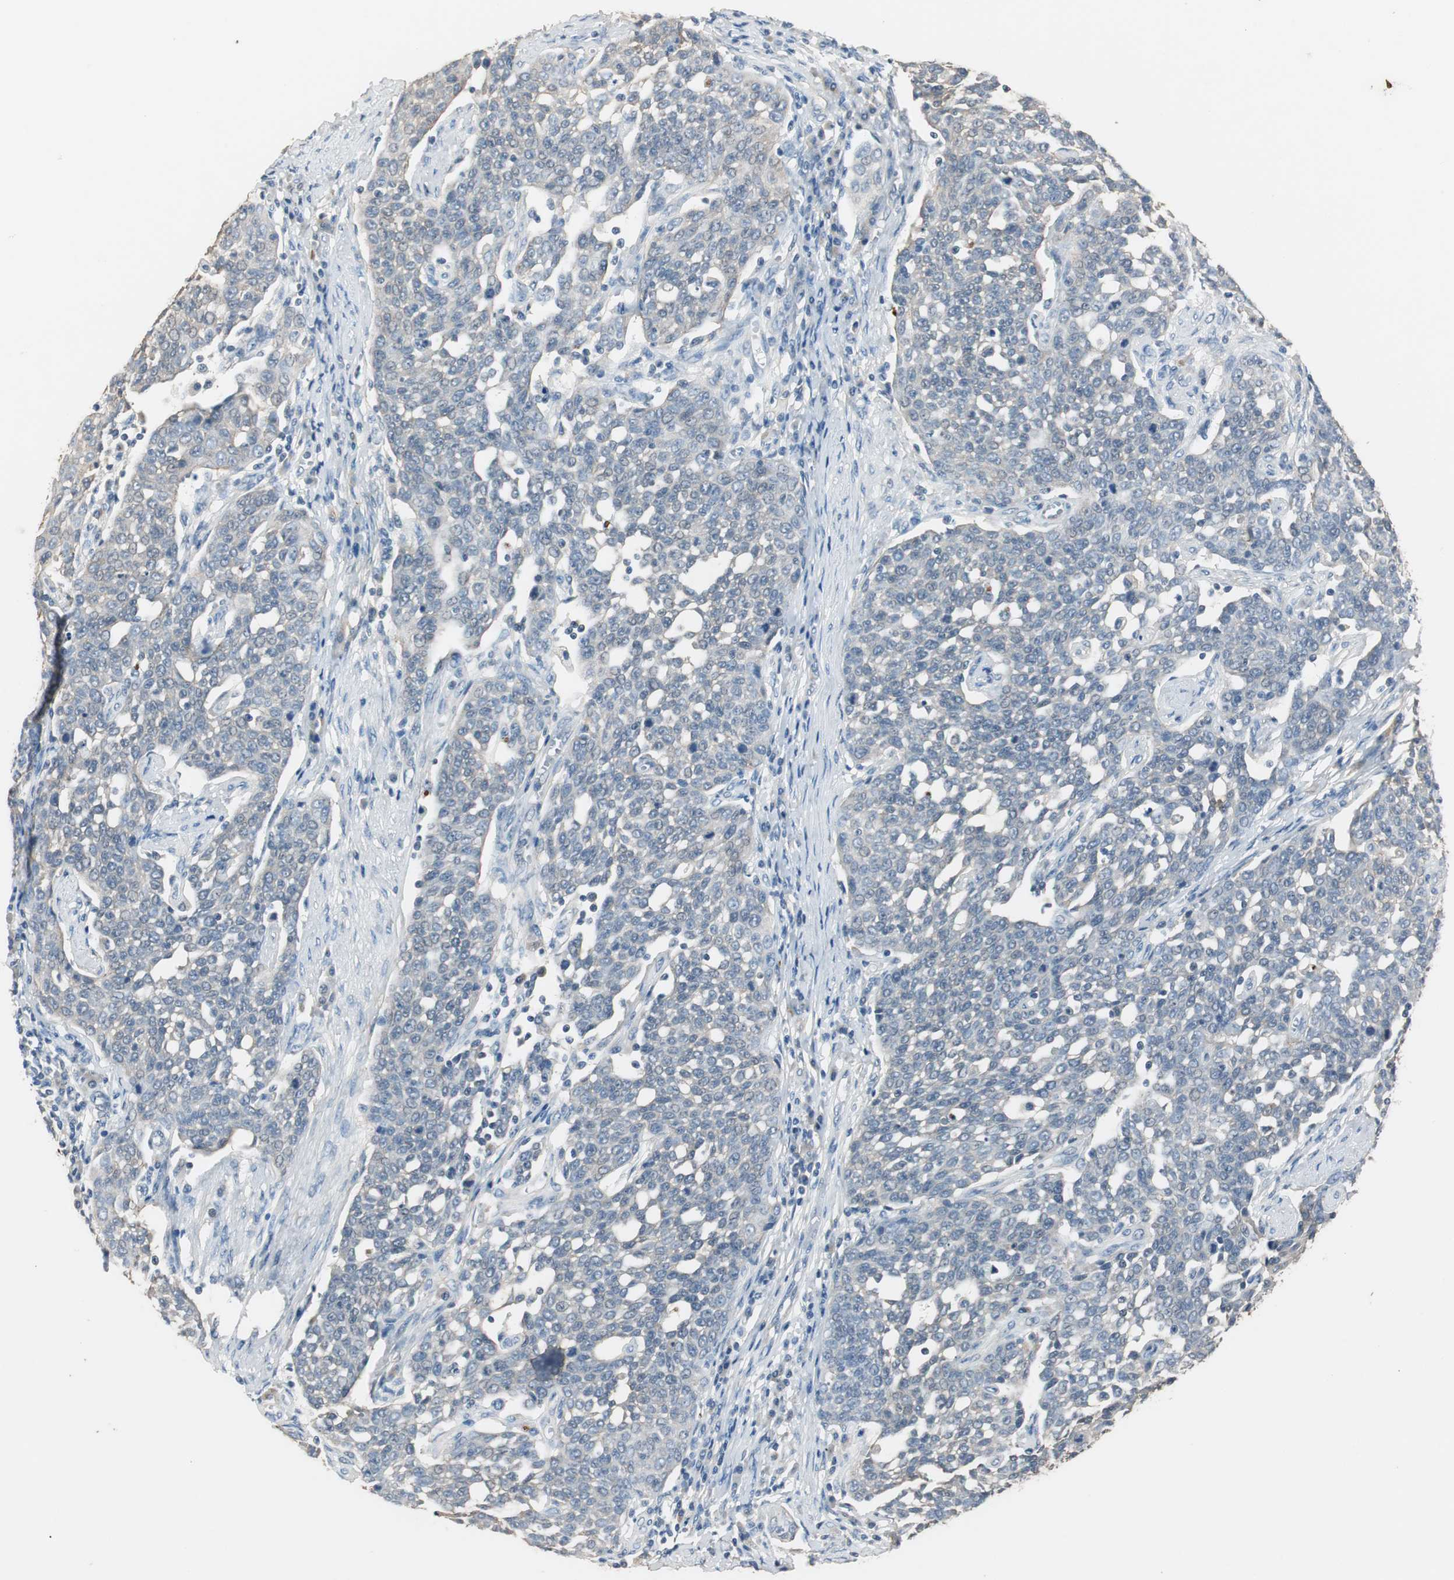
{"staining": {"intensity": "weak", "quantity": "<25%", "location": "cytoplasmic/membranous"}, "tissue": "cervical cancer", "cell_type": "Tumor cells", "image_type": "cancer", "snomed": [{"axis": "morphology", "description": "Squamous cell carcinoma, NOS"}, {"axis": "topography", "description": "Cervix"}], "caption": "DAB immunohistochemical staining of human cervical cancer reveals no significant staining in tumor cells. (IHC, brightfield microscopy, high magnification).", "gene": "PTPRN2", "patient": {"sex": "female", "age": 34}}